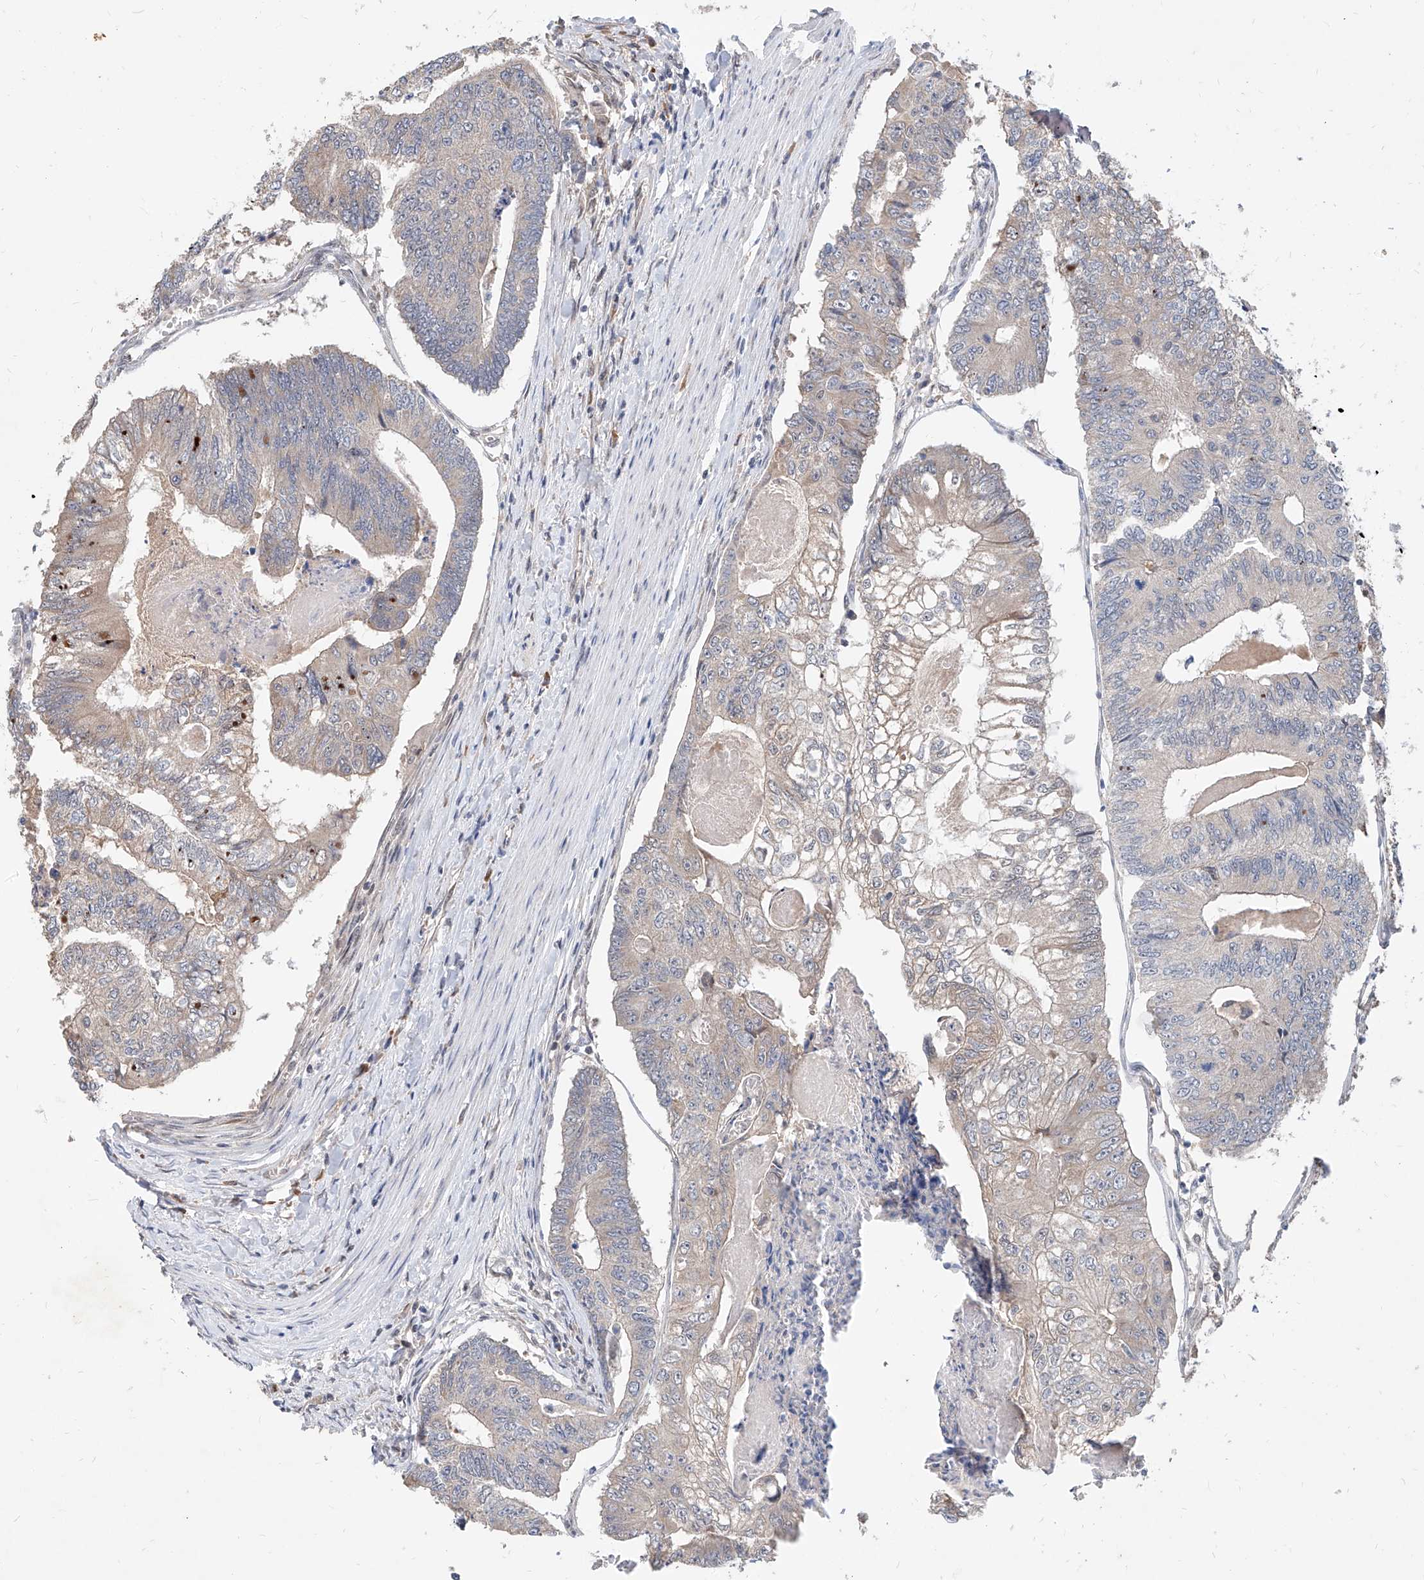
{"staining": {"intensity": "negative", "quantity": "none", "location": "none"}, "tissue": "colorectal cancer", "cell_type": "Tumor cells", "image_type": "cancer", "snomed": [{"axis": "morphology", "description": "Adenocarcinoma, NOS"}, {"axis": "topography", "description": "Colon"}], "caption": "A photomicrograph of colorectal adenocarcinoma stained for a protein displays no brown staining in tumor cells. (DAB (3,3'-diaminobenzidine) IHC with hematoxylin counter stain).", "gene": "CARMIL3", "patient": {"sex": "female", "age": 67}}